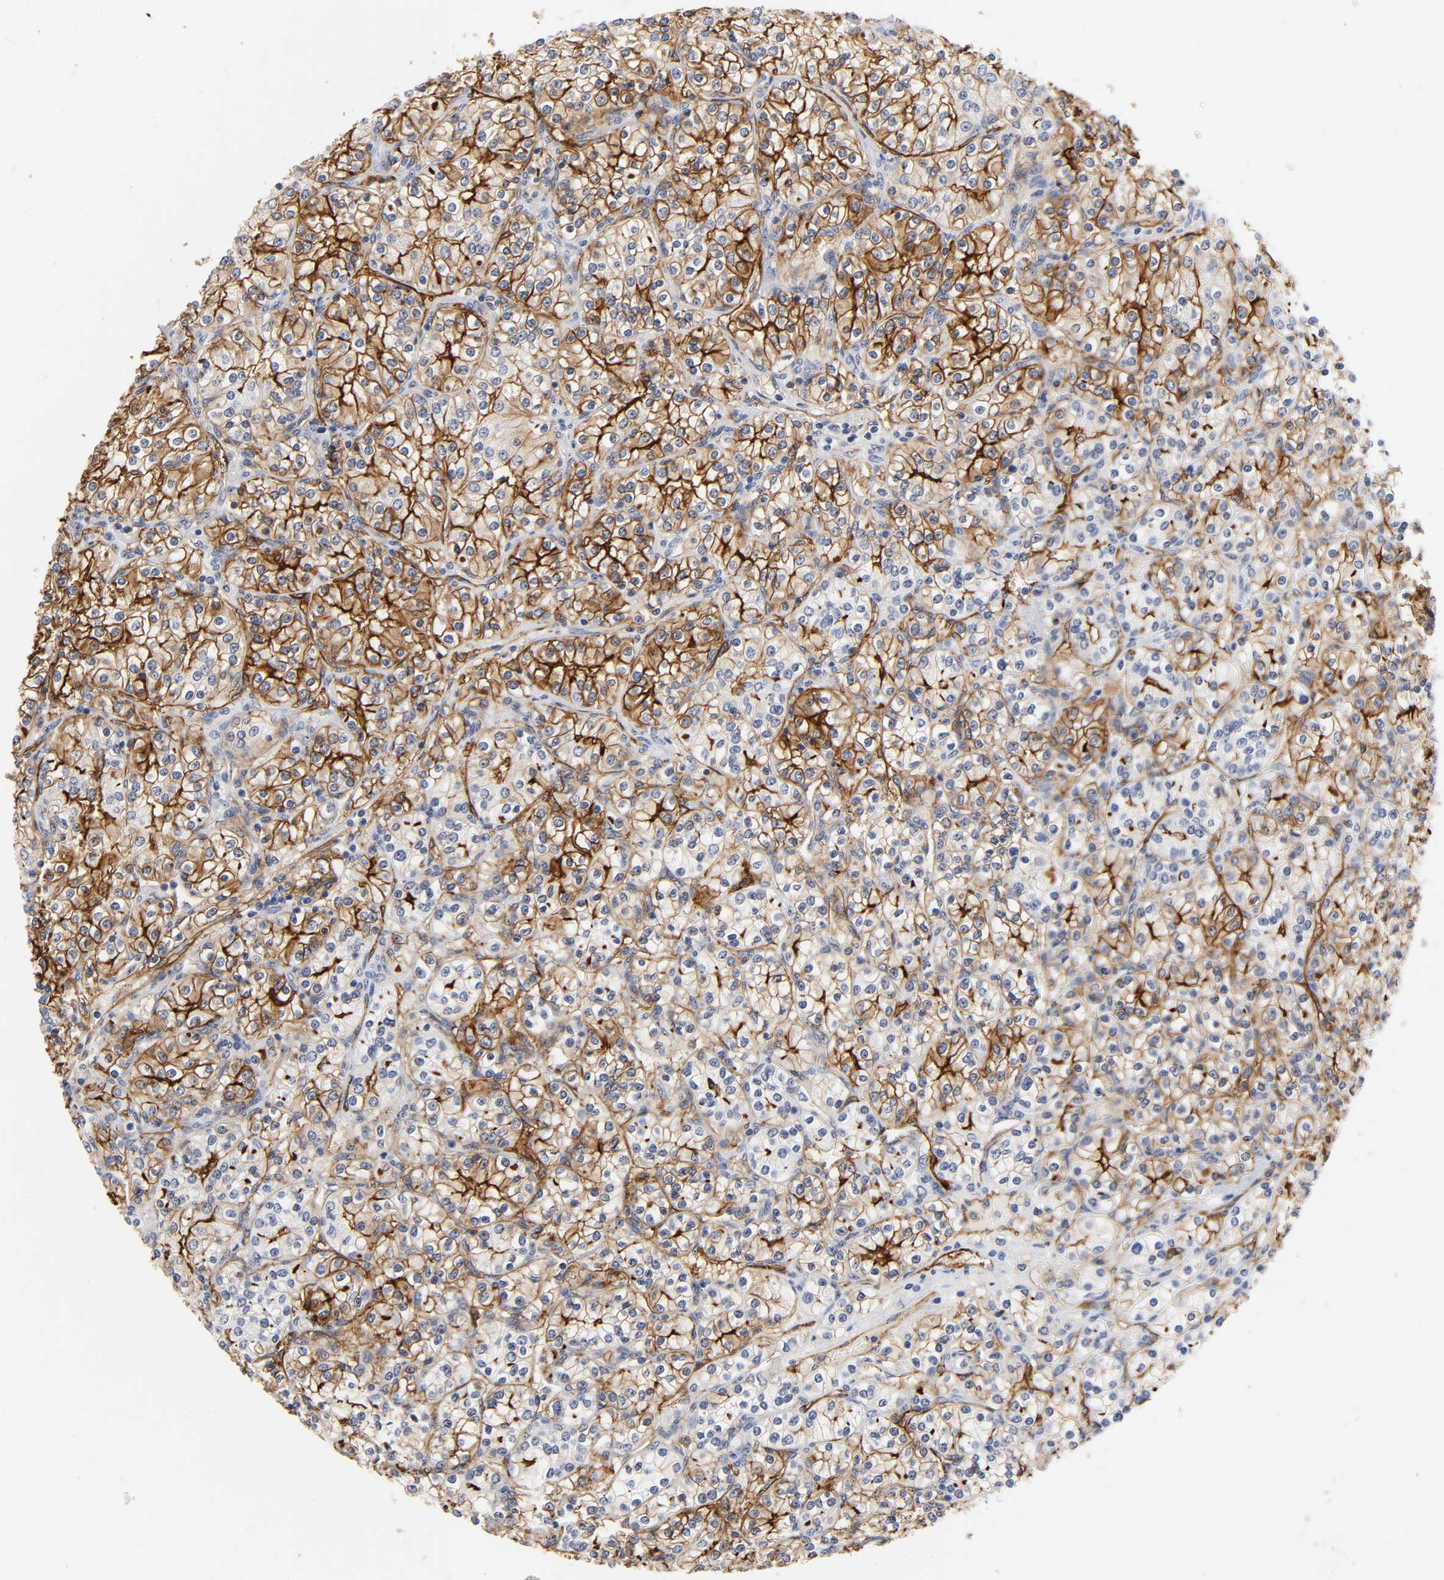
{"staining": {"intensity": "strong", "quantity": "25%-75%", "location": "cytoplasmic/membranous"}, "tissue": "renal cancer", "cell_type": "Tumor cells", "image_type": "cancer", "snomed": [{"axis": "morphology", "description": "Adenocarcinoma, NOS"}, {"axis": "topography", "description": "Kidney"}], "caption": "Renal cancer (adenocarcinoma) stained for a protein (brown) displays strong cytoplasmic/membranous positive staining in approximately 25%-75% of tumor cells.", "gene": "ICAM1", "patient": {"sex": "male", "age": 77}}